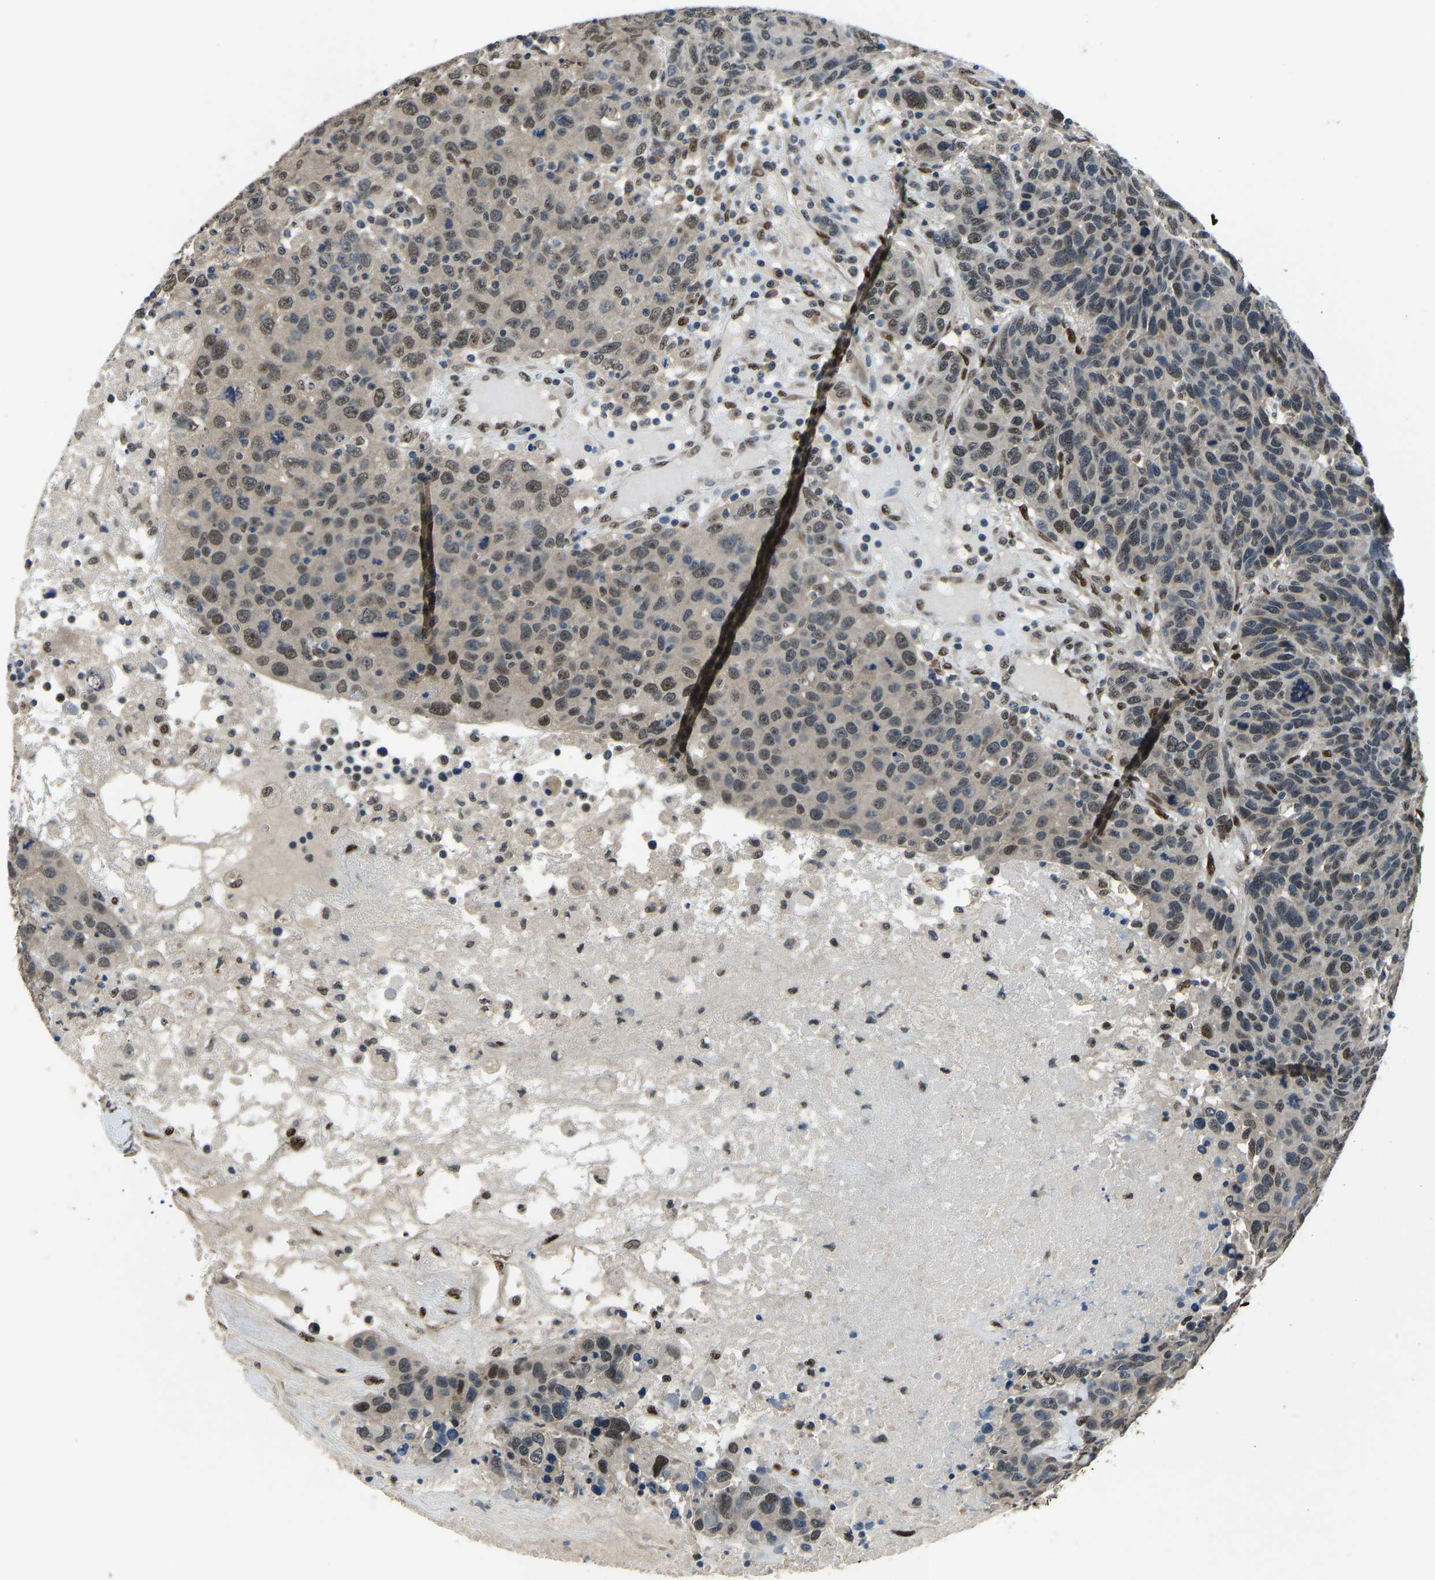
{"staining": {"intensity": "weak", "quantity": "25%-75%", "location": "nuclear"}, "tissue": "breast cancer", "cell_type": "Tumor cells", "image_type": "cancer", "snomed": [{"axis": "morphology", "description": "Duct carcinoma"}, {"axis": "topography", "description": "Breast"}], "caption": "Weak nuclear protein positivity is appreciated in approximately 25%-75% of tumor cells in invasive ductal carcinoma (breast).", "gene": "FOS", "patient": {"sex": "female", "age": 37}}